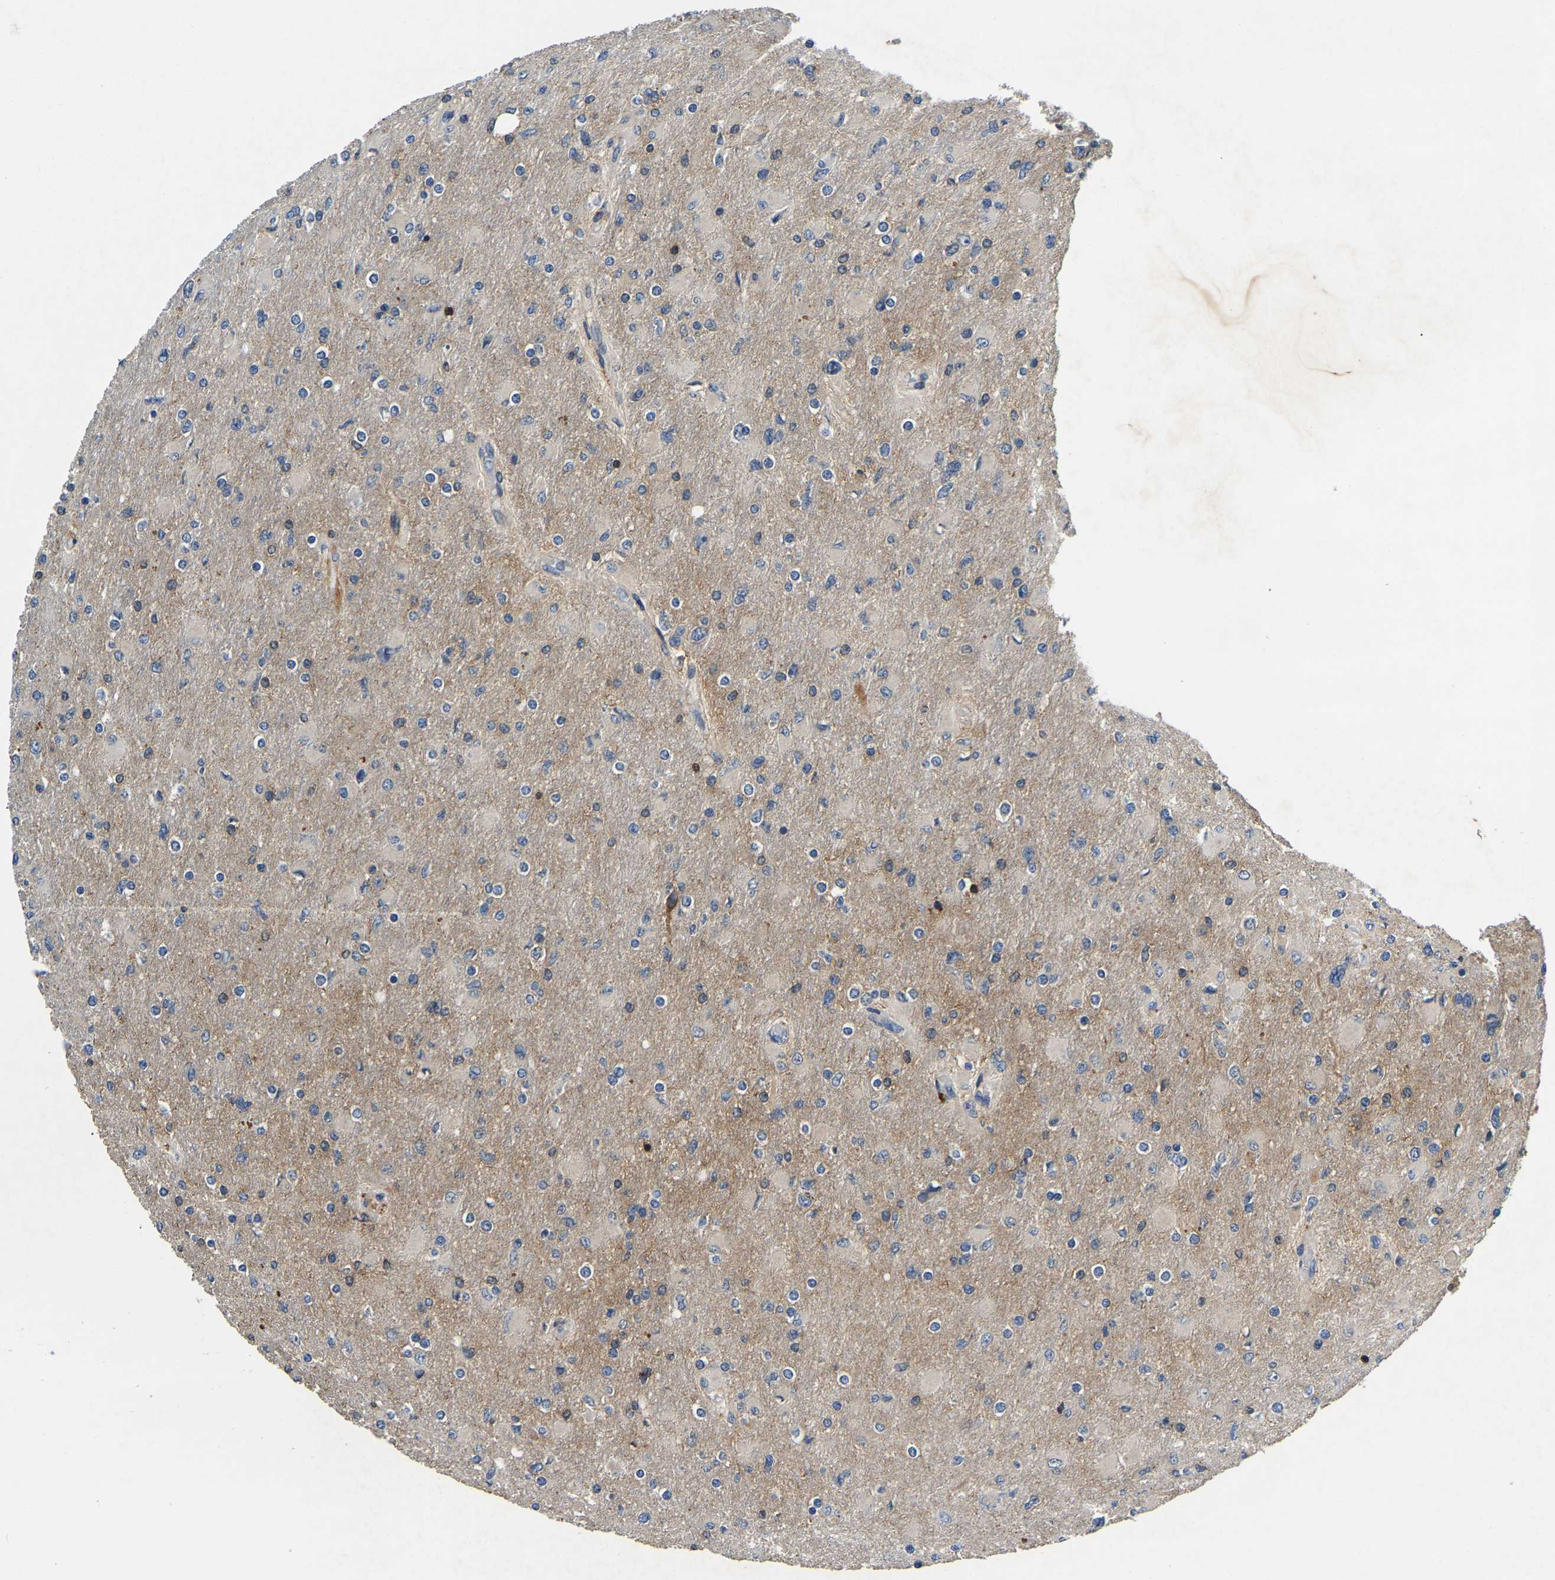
{"staining": {"intensity": "weak", "quantity": "<25%", "location": "cytoplasmic/membranous"}, "tissue": "glioma", "cell_type": "Tumor cells", "image_type": "cancer", "snomed": [{"axis": "morphology", "description": "Glioma, malignant, High grade"}, {"axis": "topography", "description": "Cerebral cortex"}], "caption": "Malignant glioma (high-grade) was stained to show a protein in brown. There is no significant expression in tumor cells.", "gene": "SMPD2", "patient": {"sex": "female", "age": 36}}